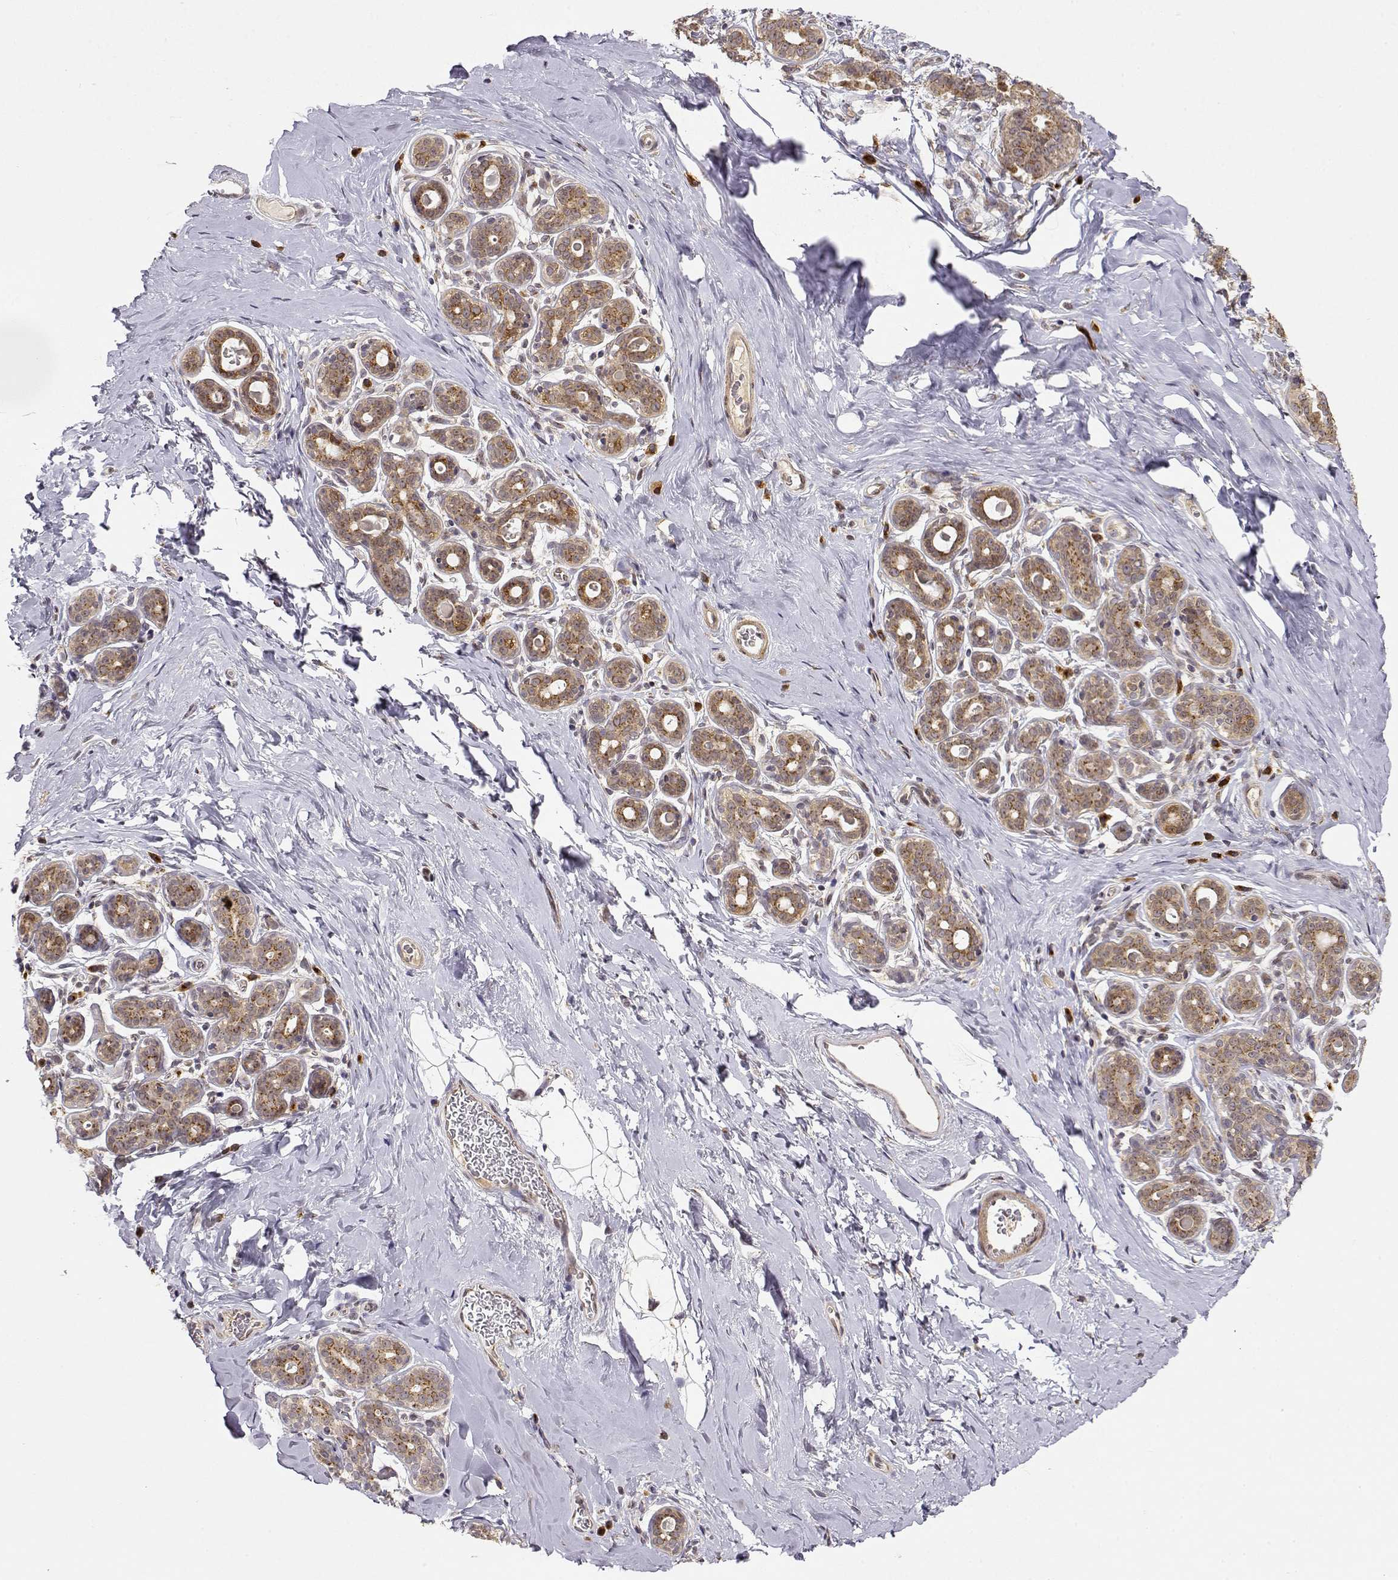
{"staining": {"intensity": "negative", "quantity": "none", "location": "none"}, "tissue": "breast", "cell_type": "Adipocytes", "image_type": "normal", "snomed": [{"axis": "morphology", "description": "Normal tissue, NOS"}, {"axis": "topography", "description": "Skin"}, {"axis": "topography", "description": "Breast"}], "caption": "Protein analysis of benign breast reveals no significant expression in adipocytes.", "gene": "ERGIC2", "patient": {"sex": "female", "age": 43}}